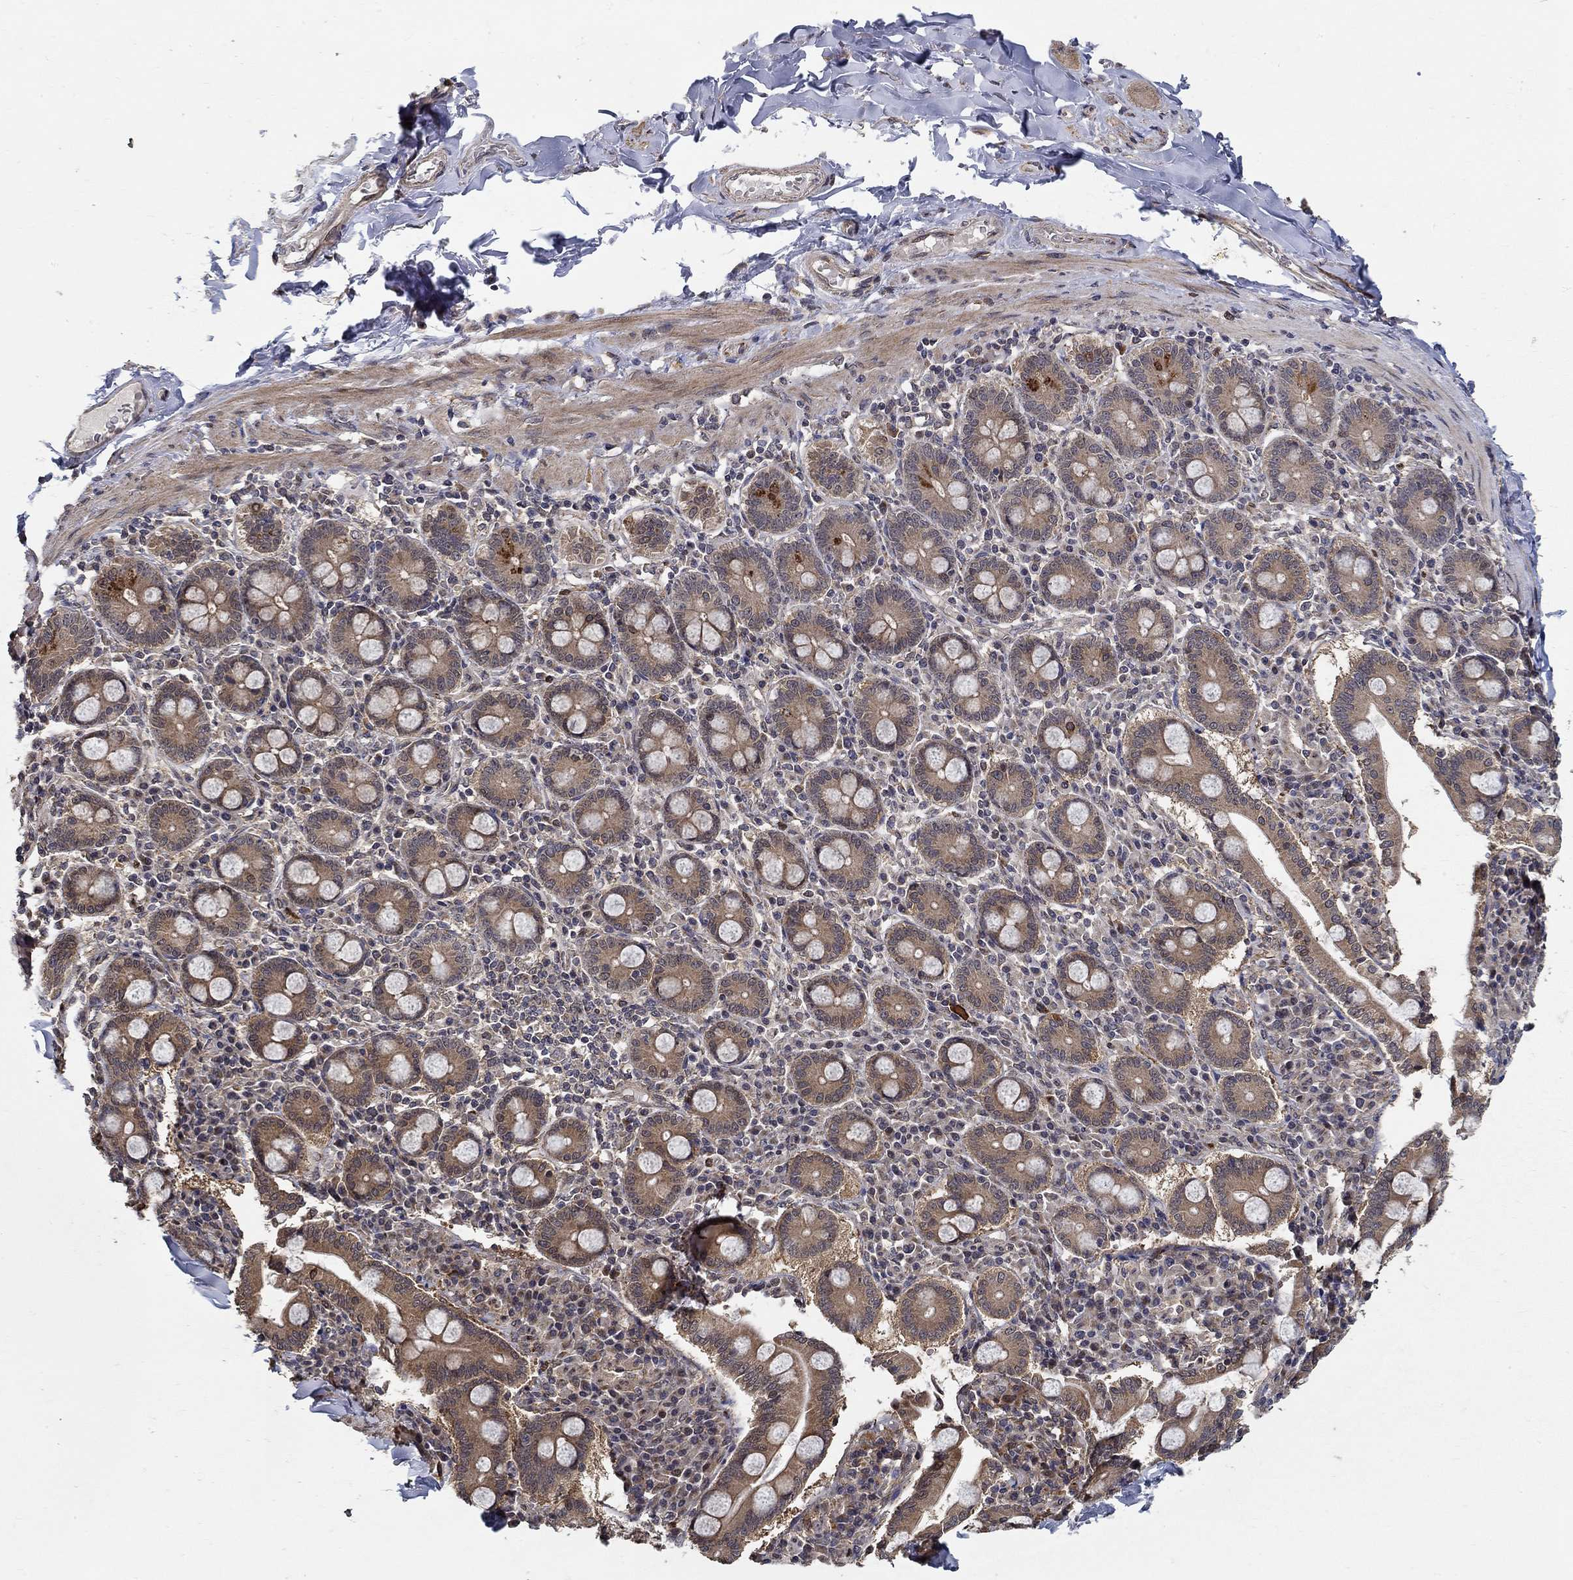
{"staining": {"intensity": "negative", "quantity": "none", "location": "none"}, "tissue": "adipose tissue", "cell_type": "Adipocytes", "image_type": "normal", "snomed": [{"axis": "morphology", "description": "Normal tissue, NOS"}, {"axis": "topography", "description": "Smooth muscle"}, {"axis": "topography", "description": "Duodenum"}, {"axis": "topography", "description": "Peripheral nerve tissue"}], "caption": "Immunohistochemistry image of unremarkable human adipose tissue stained for a protein (brown), which reveals no positivity in adipocytes.", "gene": "ZNF594", "patient": {"sex": "female", "age": 61}}